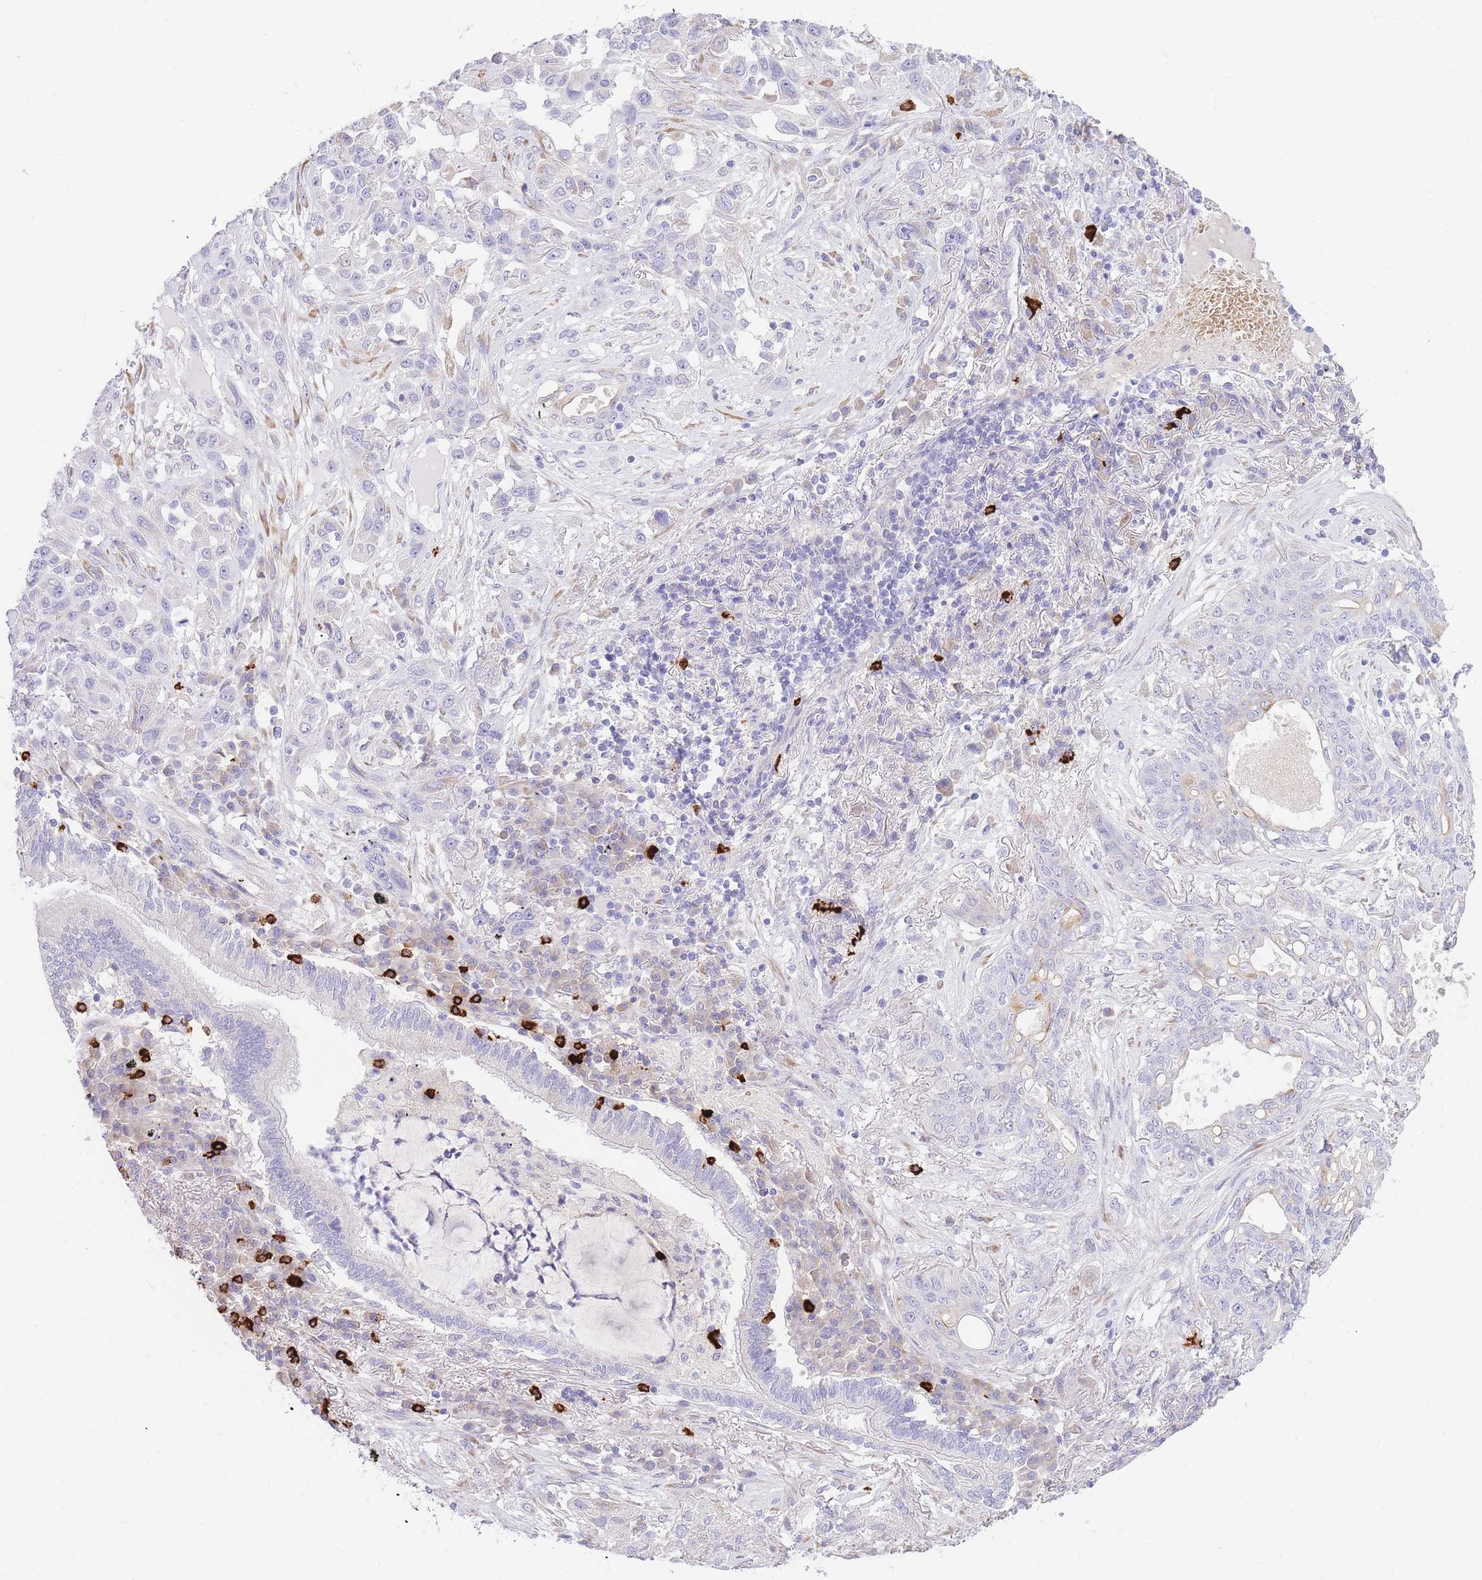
{"staining": {"intensity": "negative", "quantity": "none", "location": "none"}, "tissue": "lung cancer", "cell_type": "Tumor cells", "image_type": "cancer", "snomed": [{"axis": "morphology", "description": "Squamous cell carcinoma, NOS"}, {"axis": "topography", "description": "Lung"}], "caption": "Immunohistochemistry of human lung squamous cell carcinoma exhibits no expression in tumor cells.", "gene": "TPSD1", "patient": {"sex": "female", "age": 70}}